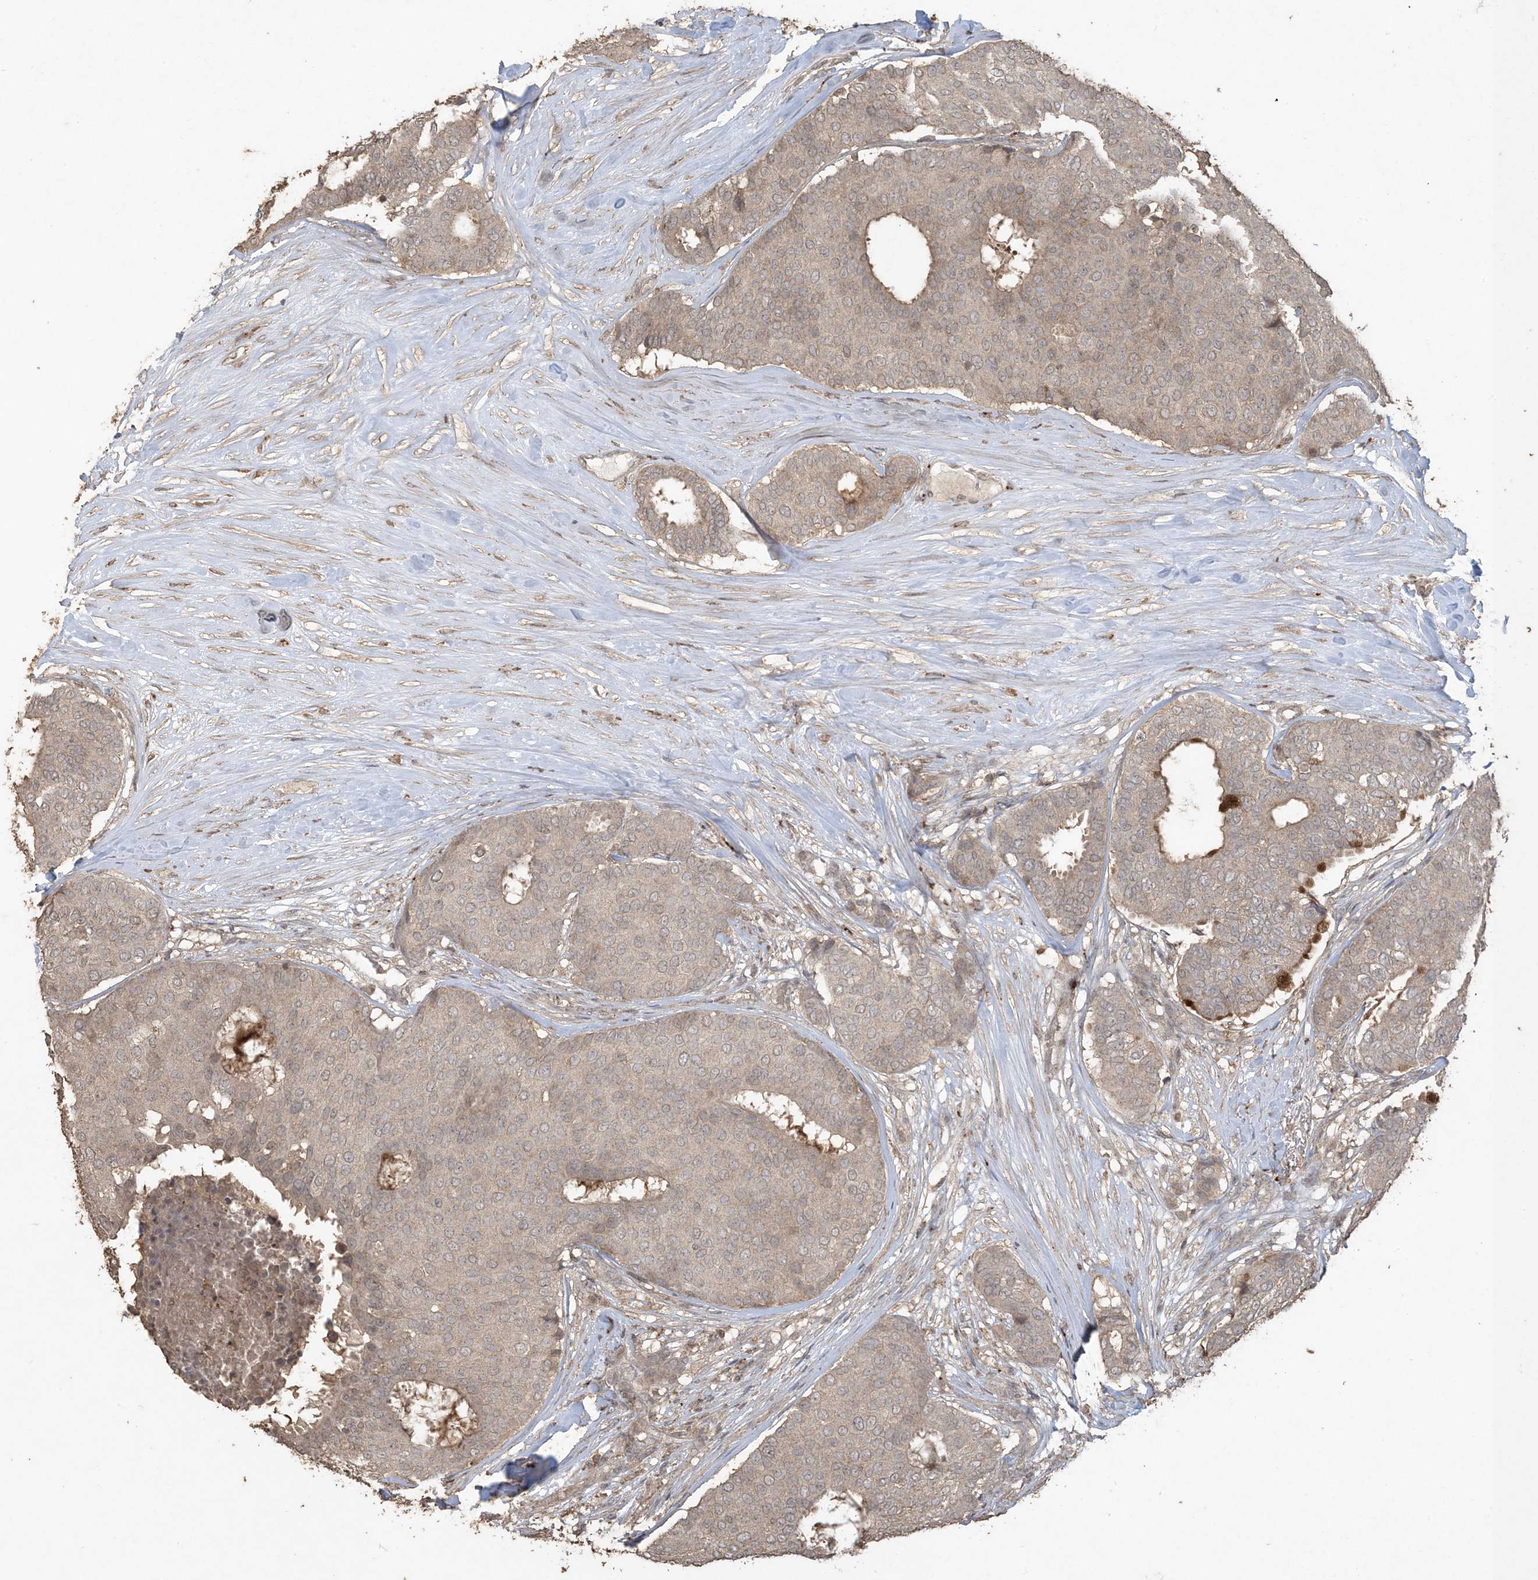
{"staining": {"intensity": "weak", "quantity": "25%-75%", "location": "cytoplasmic/membranous"}, "tissue": "breast cancer", "cell_type": "Tumor cells", "image_type": "cancer", "snomed": [{"axis": "morphology", "description": "Duct carcinoma"}, {"axis": "topography", "description": "Breast"}], "caption": "A brown stain highlights weak cytoplasmic/membranous expression of a protein in breast intraductal carcinoma tumor cells.", "gene": "EFCAB8", "patient": {"sex": "female", "age": 75}}